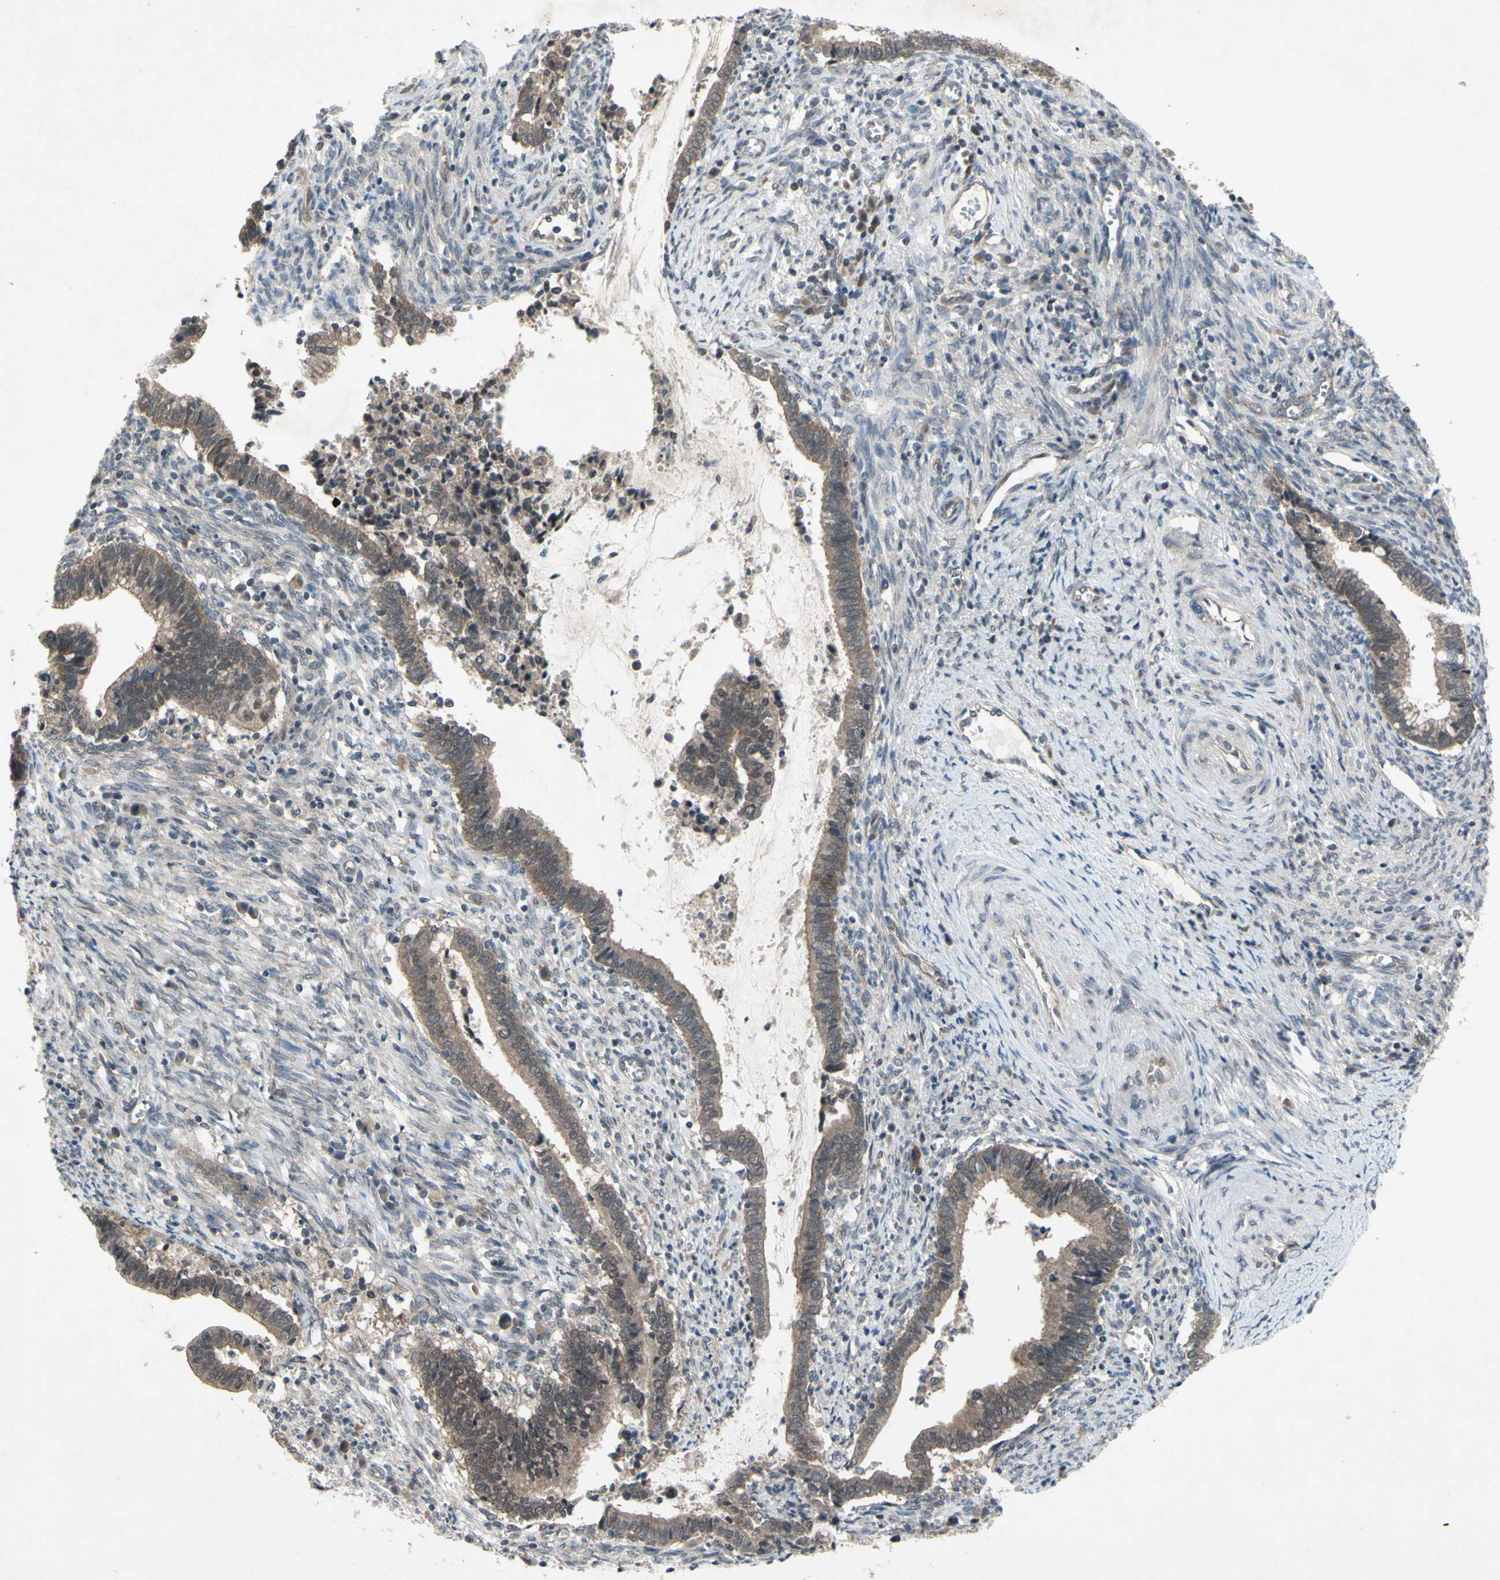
{"staining": {"intensity": "weak", "quantity": ">75%", "location": "cytoplasmic/membranous"}, "tissue": "cervical cancer", "cell_type": "Tumor cells", "image_type": "cancer", "snomed": [{"axis": "morphology", "description": "Adenocarcinoma, NOS"}, {"axis": "topography", "description": "Cervix"}], "caption": "Protein expression analysis of human cervical adenocarcinoma reveals weak cytoplasmic/membranous expression in approximately >75% of tumor cells.", "gene": "TRDMT1", "patient": {"sex": "female", "age": 44}}